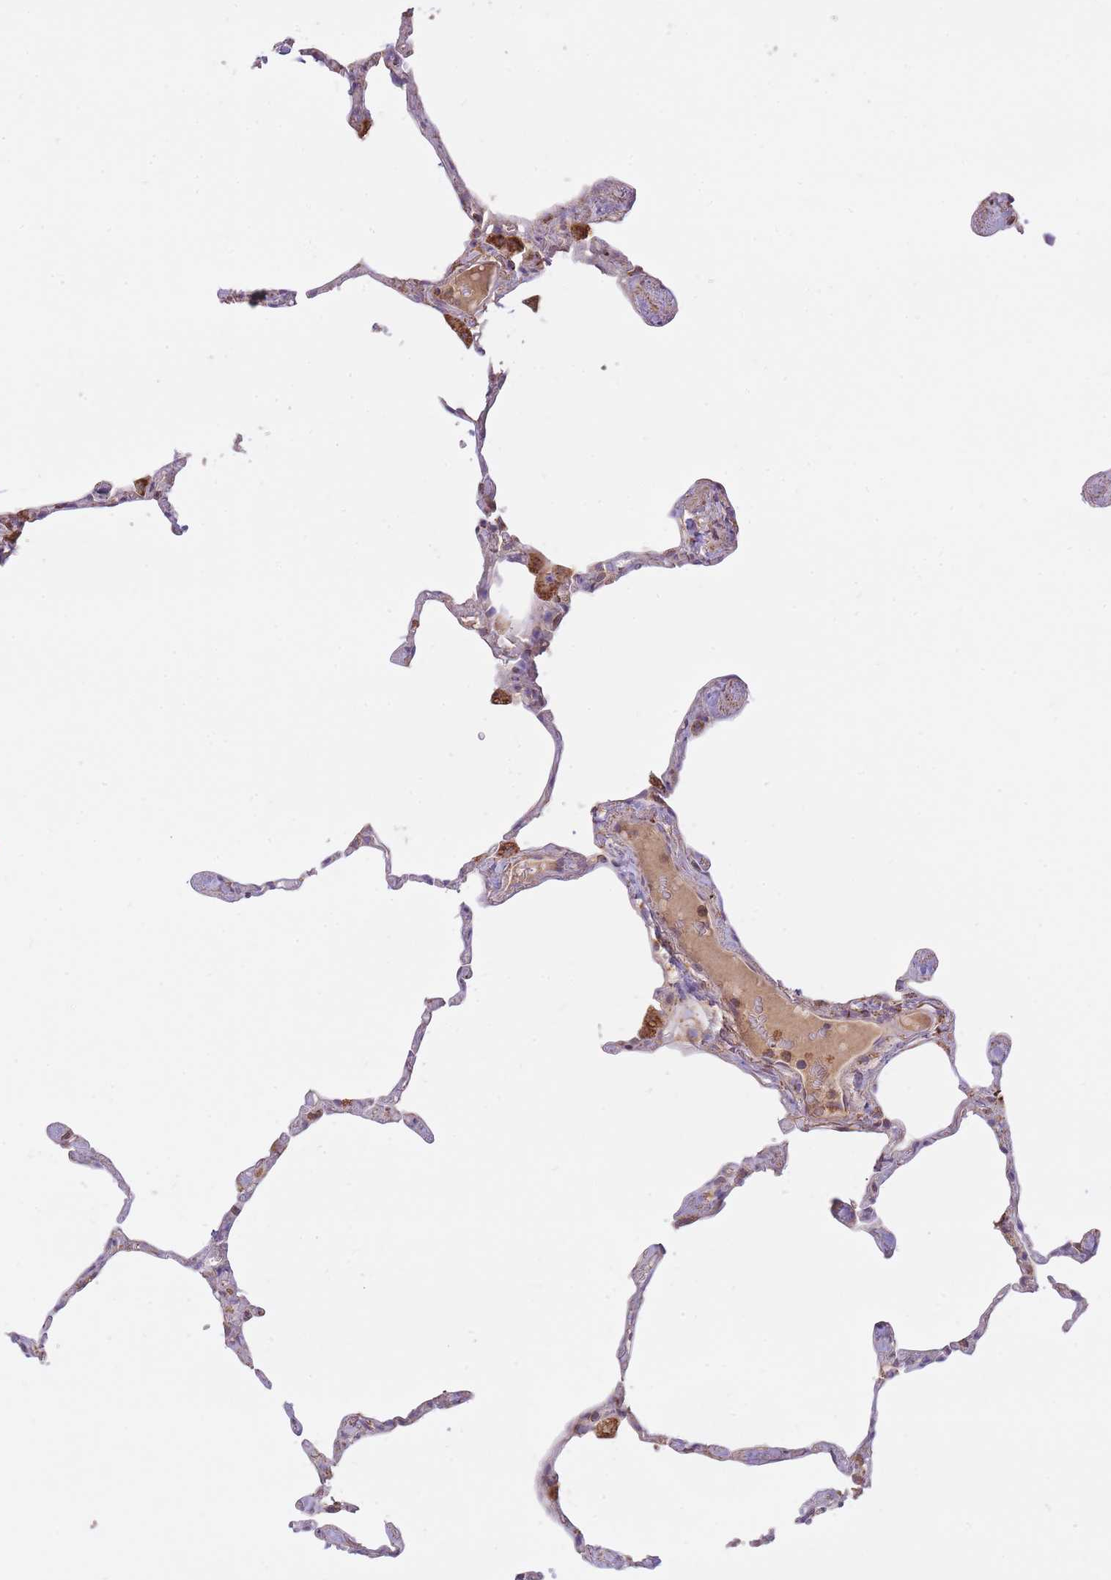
{"staining": {"intensity": "weak", "quantity": ">75%", "location": "cytoplasmic/membranous"}, "tissue": "lung", "cell_type": "Alveolar cells", "image_type": "normal", "snomed": [{"axis": "morphology", "description": "Normal tissue, NOS"}, {"axis": "topography", "description": "Lung"}], "caption": "Immunohistochemistry (IHC) image of benign lung: human lung stained using immunohistochemistry (IHC) displays low levels of weak protein expression localized specifically in the cytoplasmic/membranous of alveolar cells, appearing as a cytoplasmic/membranous brown color.", "gene": "PREP", "patient": {"sex": "male", "age": 65}}